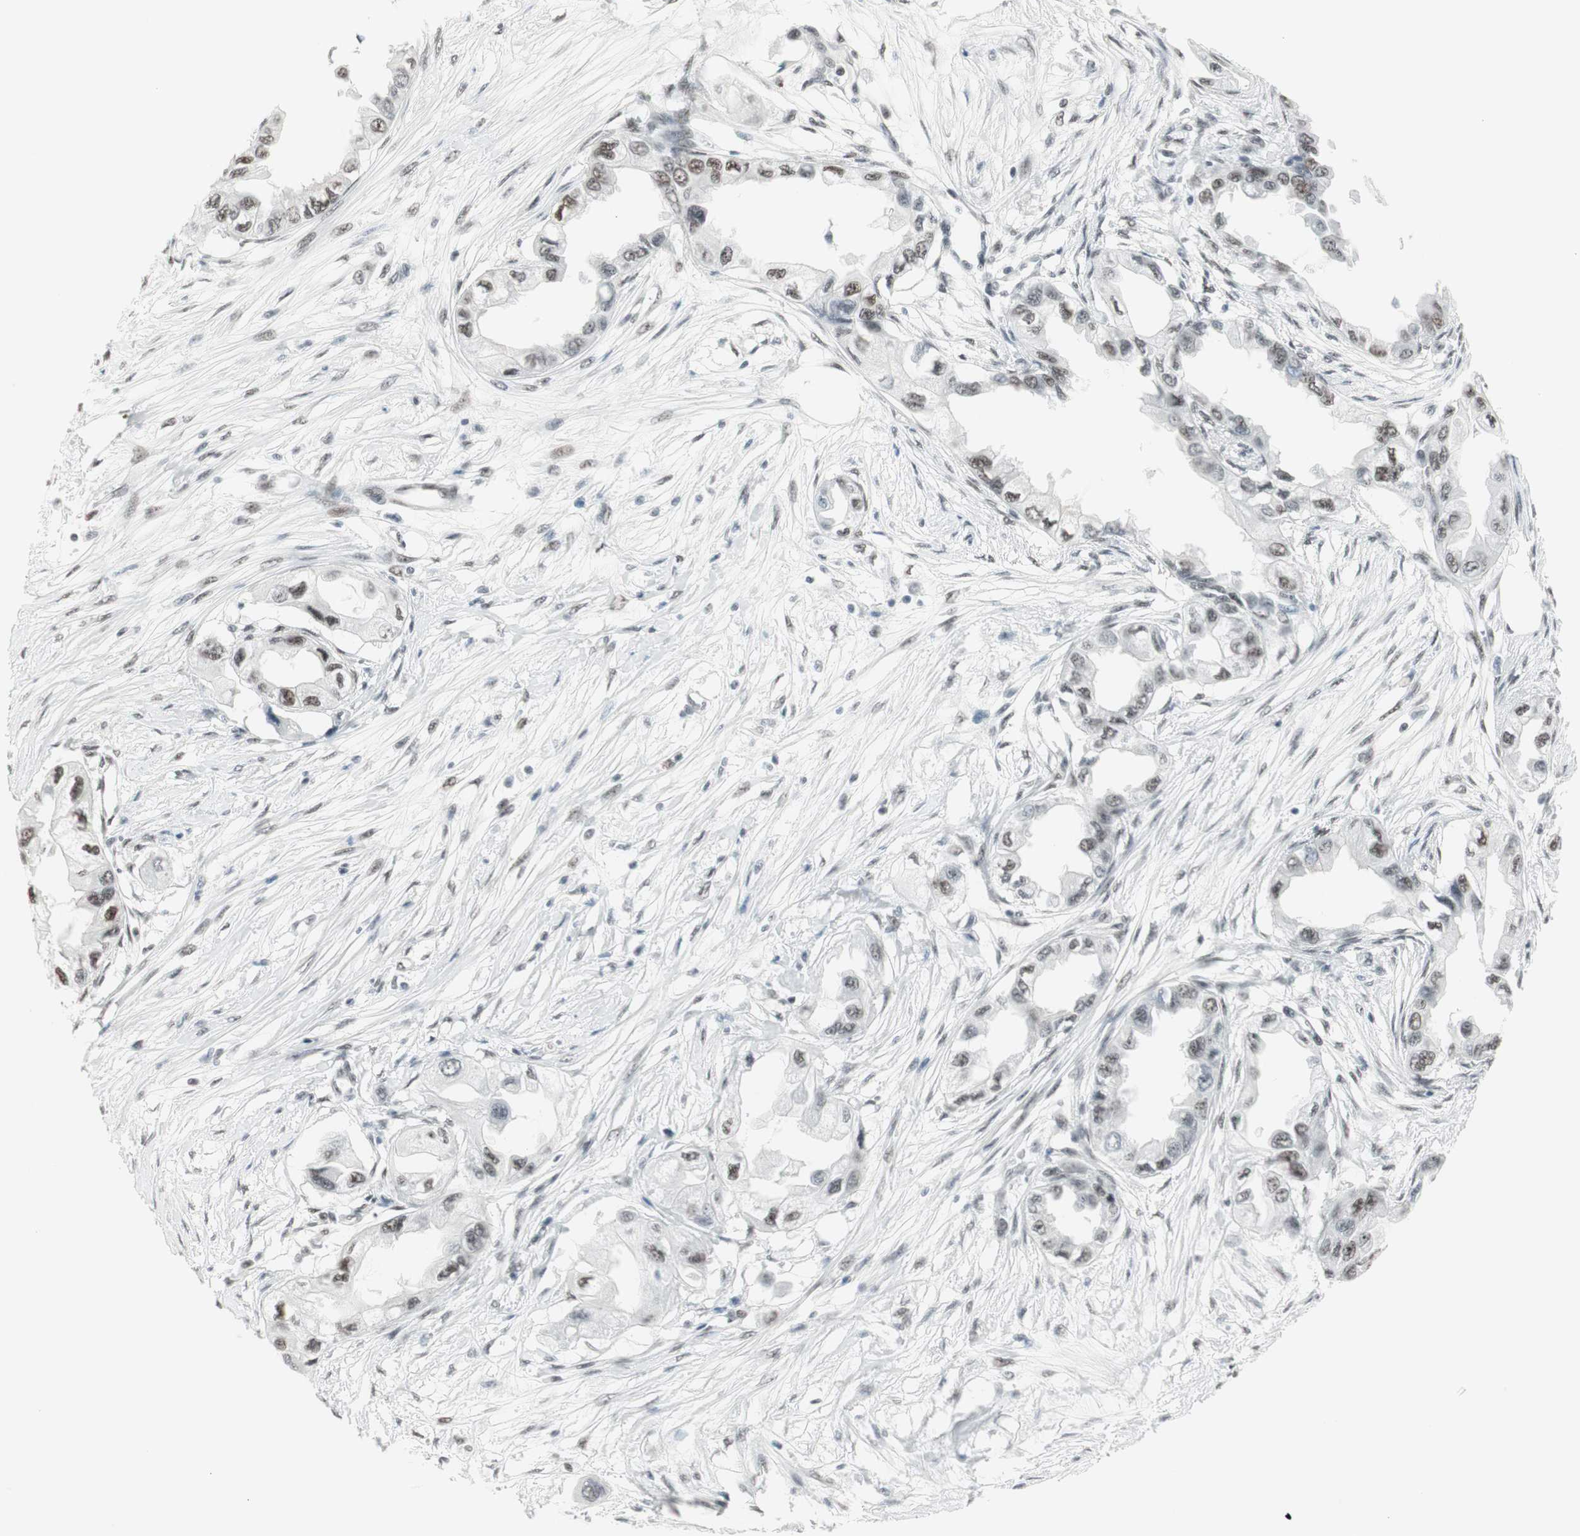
{"staining": {"intensity": "weak", "quantity": ">75%", "location": "nuclear"}, "tissue": "endometrial cancer", "cell_type": "Tumor cells", "image_type": "cancer", "snomed": [{"axis": "morphology", "description": "Adenocarcinoma, NOS"}, {"axis": "topography", "description": "Endometrium"}], "caption": "Immunohistochemical staining of human adenocarcinoma (endometrial) demonstrates low levels of weak nuclear positivity in approximately >75% of tumor cells.", "gene": "HEXIM1", "patient": {"sex": "female", "age": 67}}